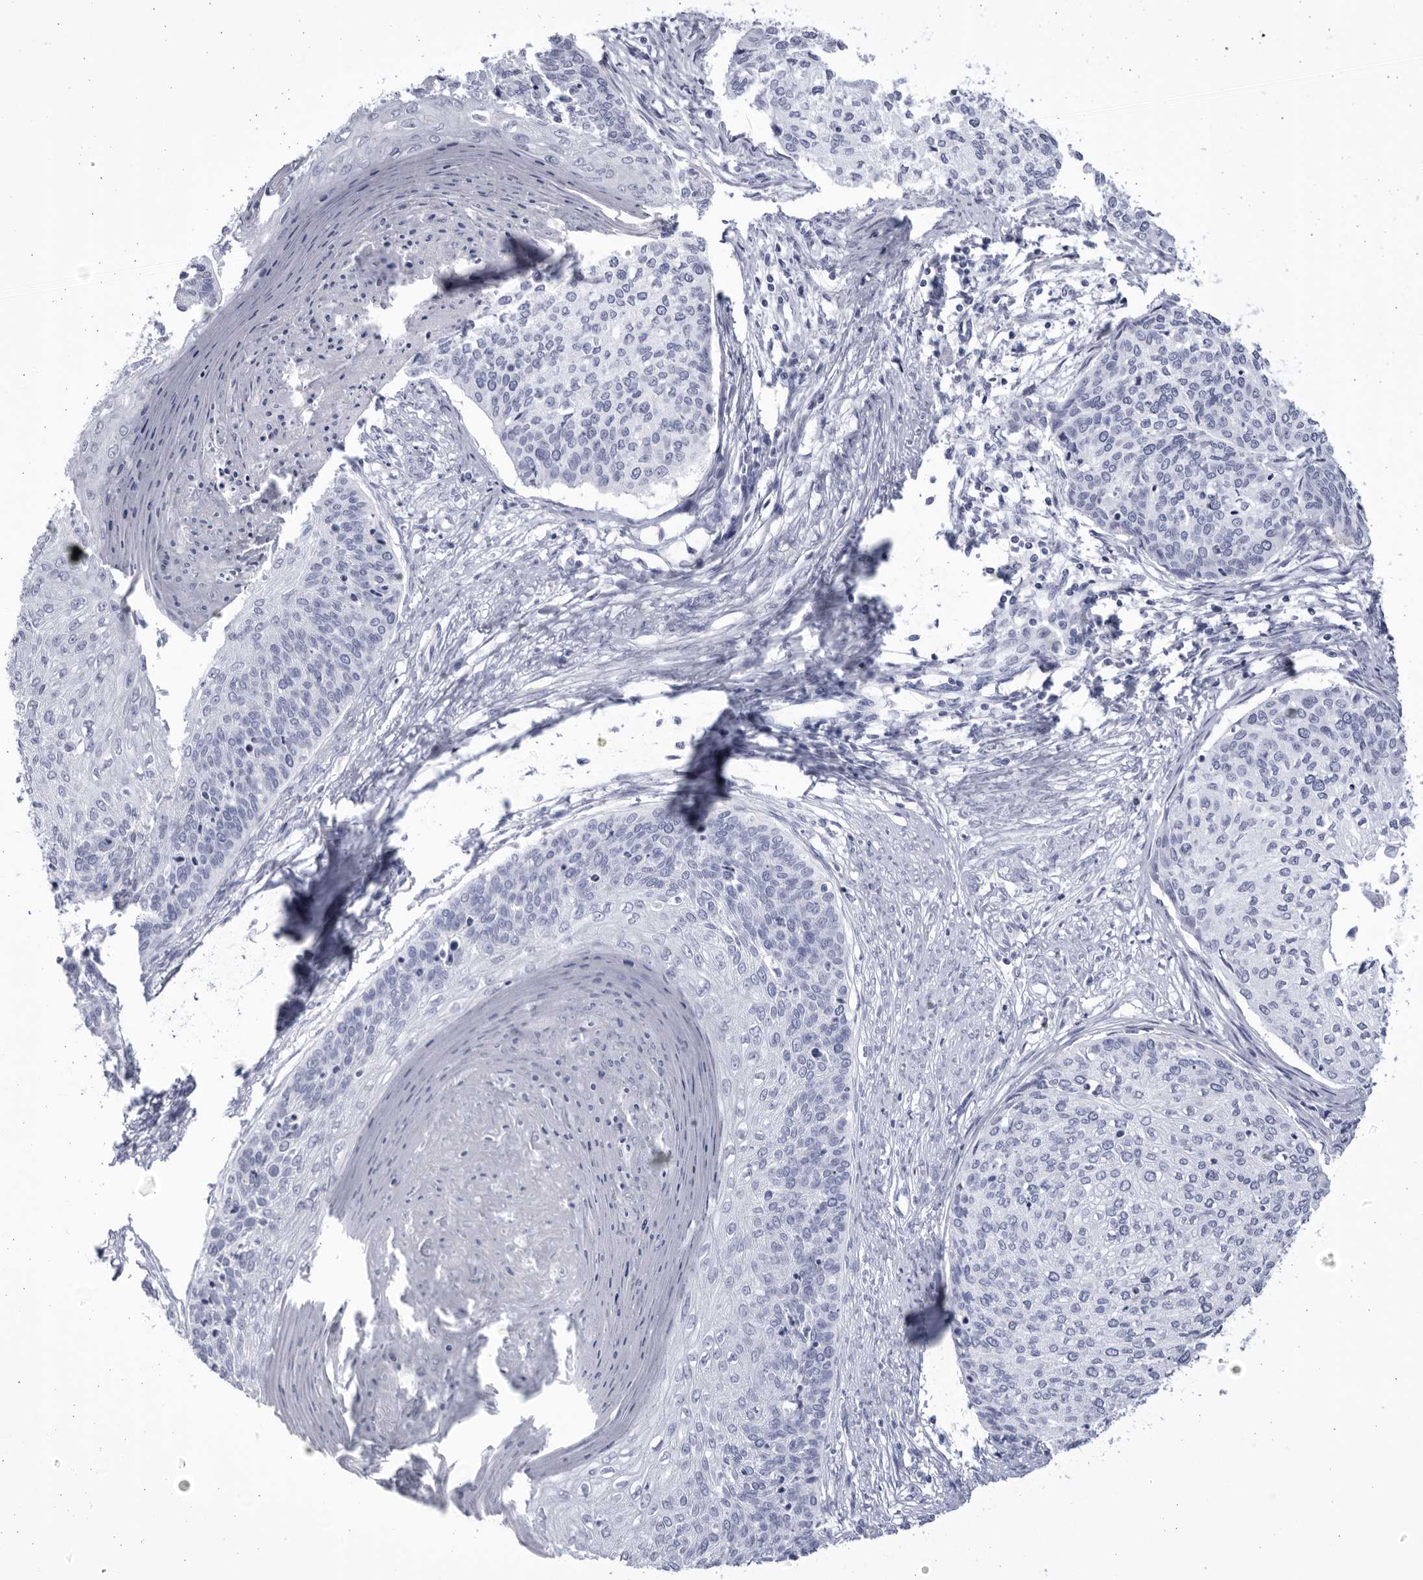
{"staining": {"intensity": "negative", "quantity": "none", "location": "none"}, "tissue": "cervical cancer", "cell_type": "Tumor cells", "image_type": "cancer", "snomed": [{"axis": "morphology", "description": "Squamous cell carcinoma, NOS"}, {"axis": "topography", "description": "Cervix"}], "caption": "An immunohistochemistry photomicrograph of squamous cell carcinoma (cervical) is shown. There is no staining in tumor cells of squamous cell carcinoma (cervical).", "gene": "CCDC181", "patient": {"sex": "female", "age": 37}}